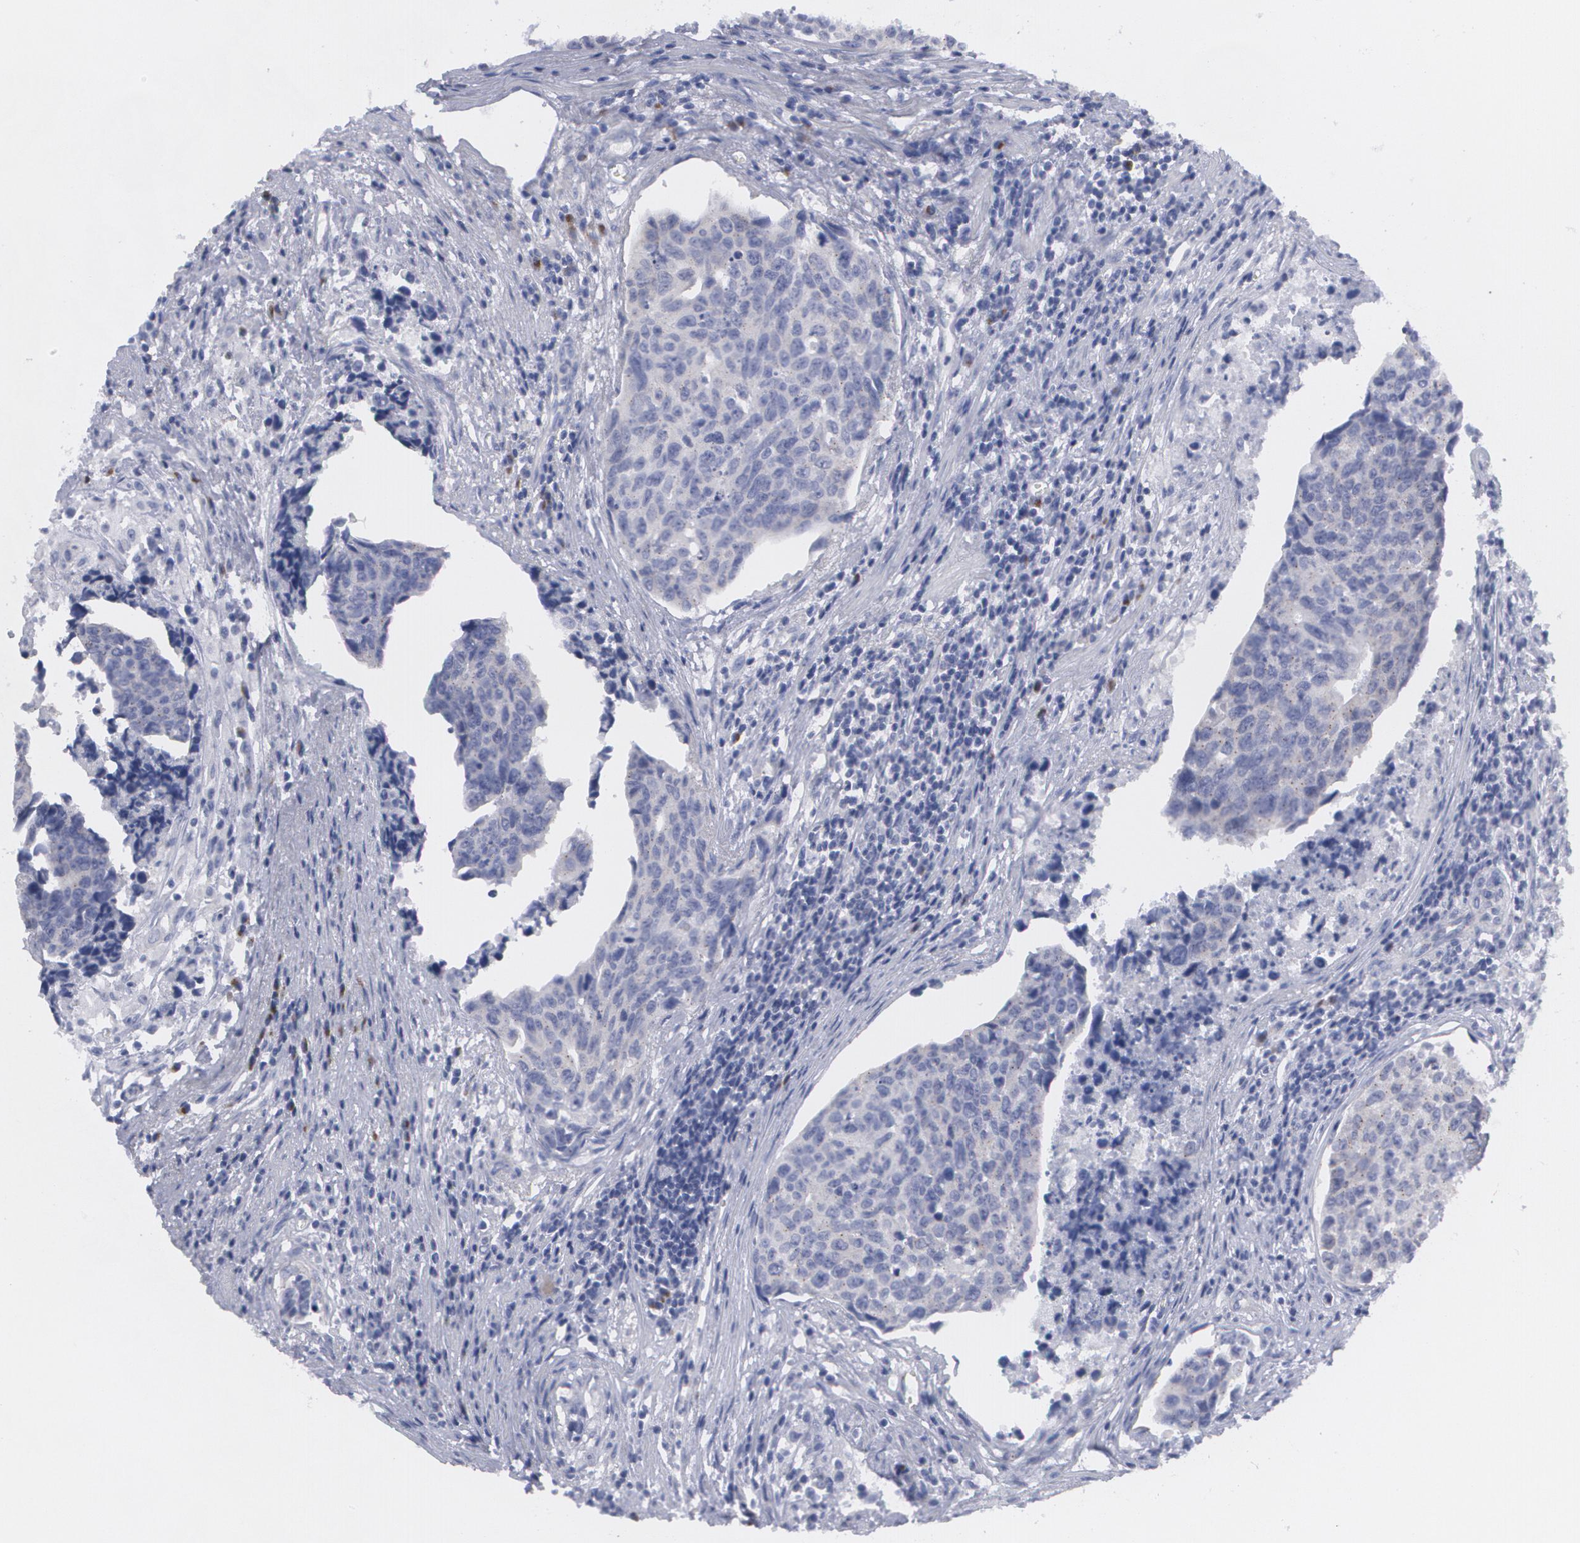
{"staining": {"intensity": "negative", "quantity": "none", "location": "none"}, "tissue": "urothelial cancer", "cell_type": "Tumor cells", "image_type": "cancer", "snomed": [{"axis": "morphology", "description": "Urothelial carcinoma, High grade"}, {"axis": "topography", "description": "Urinary bladder"}], "caption": "Immunohistochemistry (IHC) image of human urothelial carcinoma (high-grade) stained for a protein (brown), which displays no expression in tumor cells. (DAB IHC with hematoxylin counter stain).", "gene": "MBNL3", "patient": {"sex": "male", "age": 81}}